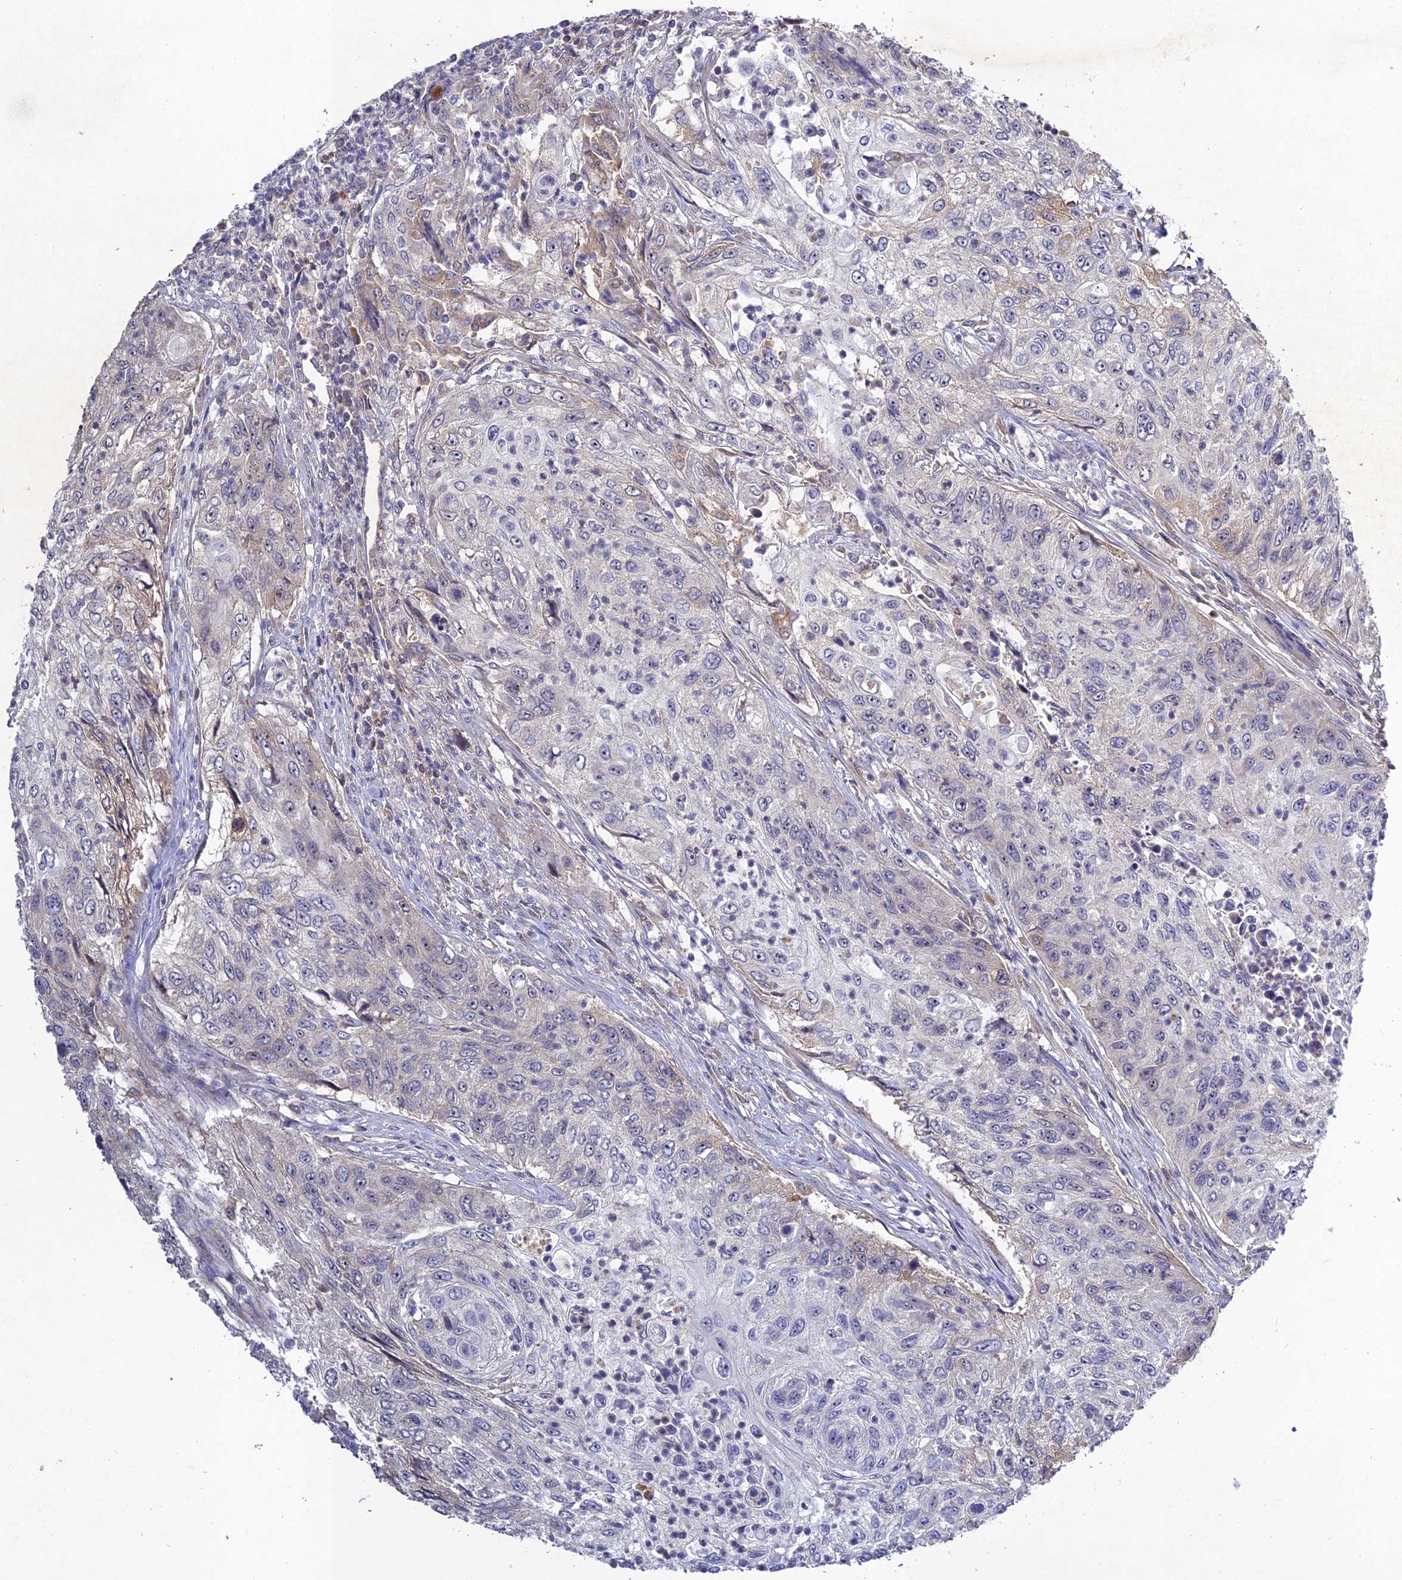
{"staining": {"intensity": "negative", "quantity": "none", "location": "none"}, "tissue": "urothelial cancer", "cell_type": "Tumor cells", "image_type": "cancer", "snomed": [{"axis": "morphology", "description": "Urothelial carcinoma, High grade"}, {"axis": "topography", "description": "Urinary bladder"}], "caption": "The image exhibits no staining of tumor cells in urothelial carcinoma (high-grade).", "gene": "CHST5", "patient": {"sex": "female", "age": 60}}